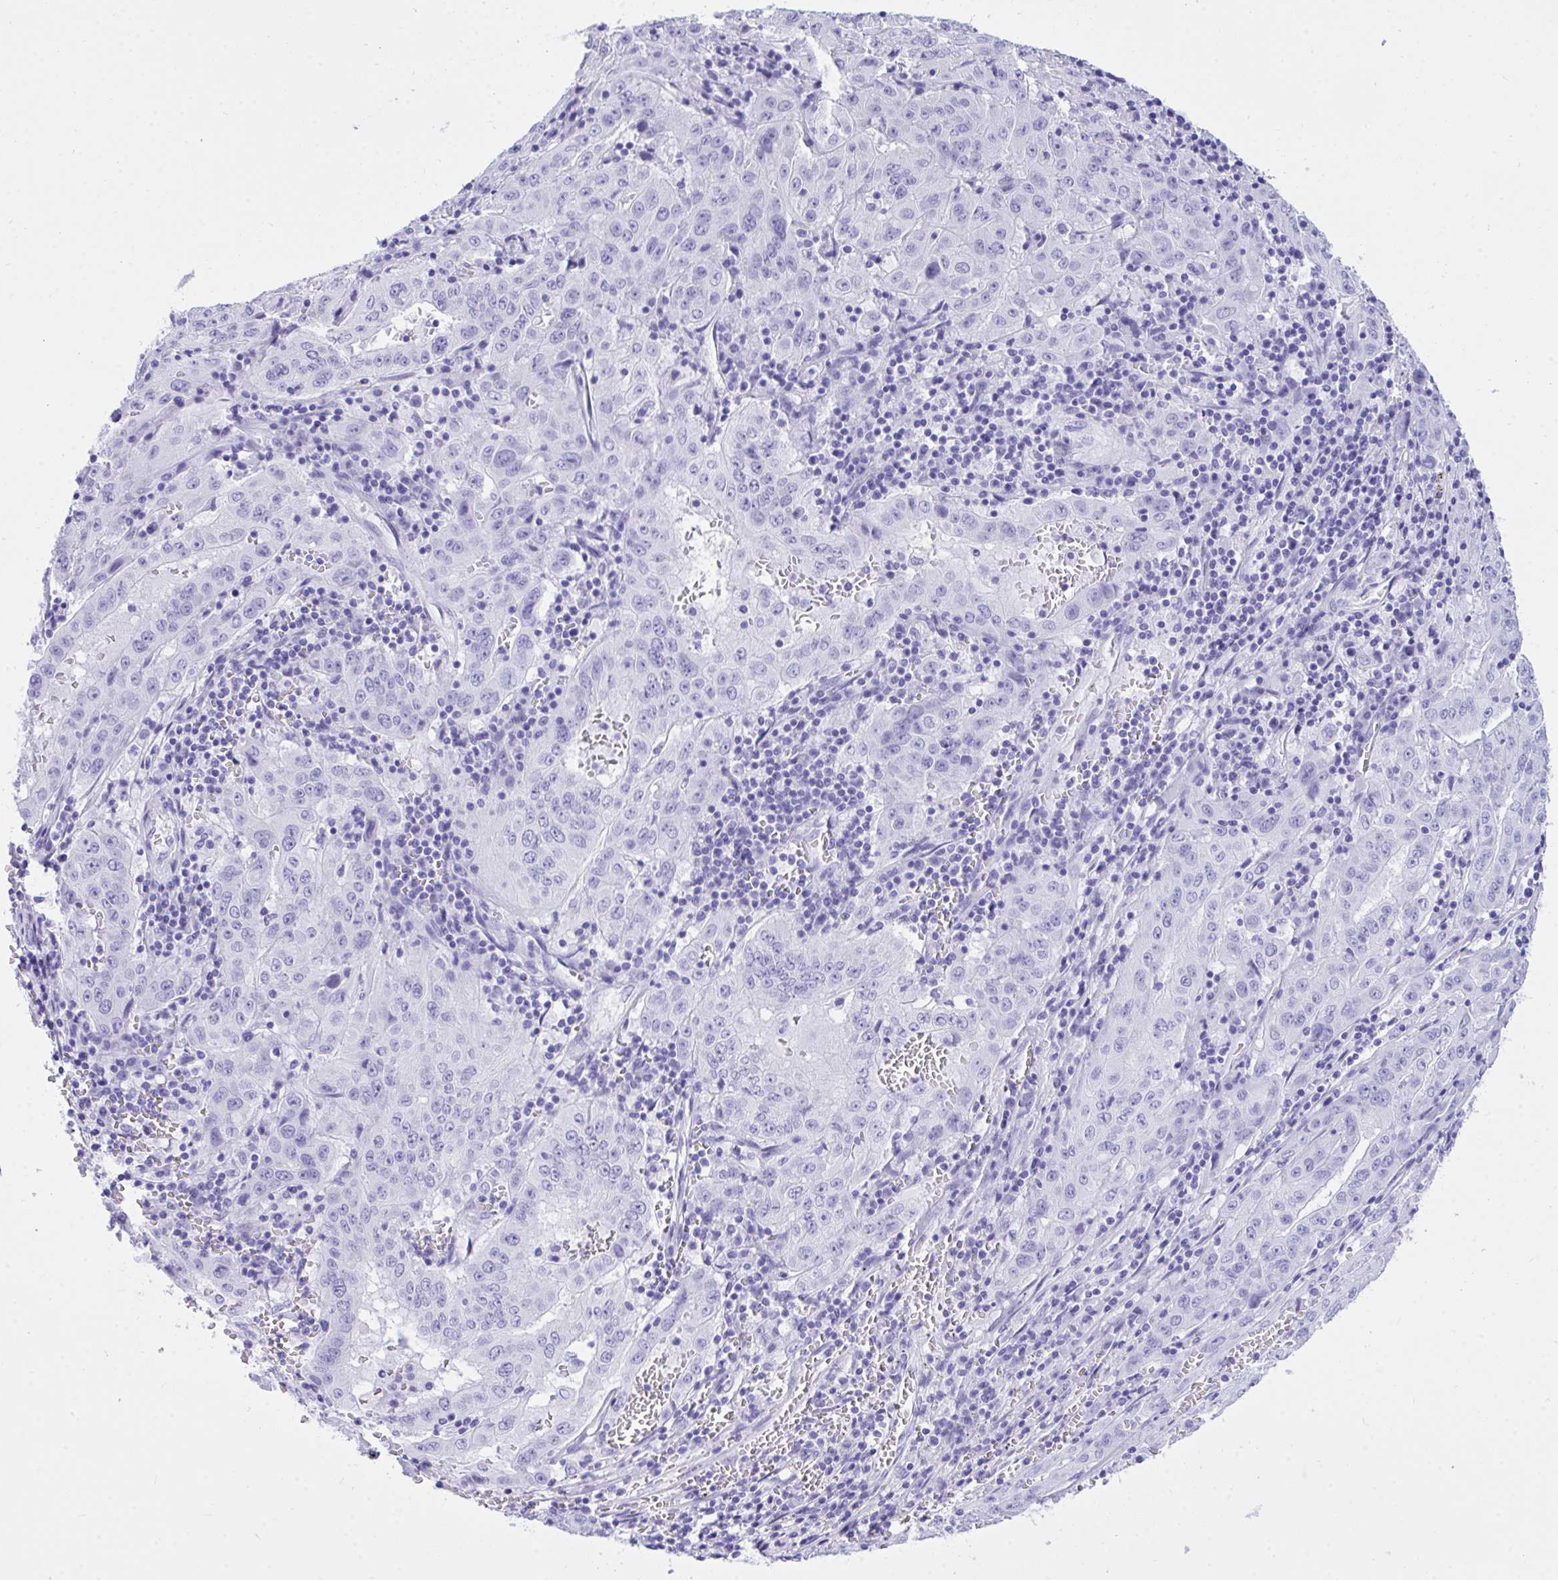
{"staining": {"intensity": "negative", "quantity": "none", "location": "none"}, "tissue": "pancreatic cancer", "cell_type": "Tumor cells", "image_type": "cancer", "snomed": [{"axis": "morphology", "description": "Adenocarcinoma, NOS"}, {"axis": "topography", "description": "Pancreas"}], "caption": "DAB immunohistochemical staining of adenocarcinoma (pancreatic) reveals no significant positivity in tumor cells.", "gene": "TLN2", "patient": {"sex": "male", "age": 63}}